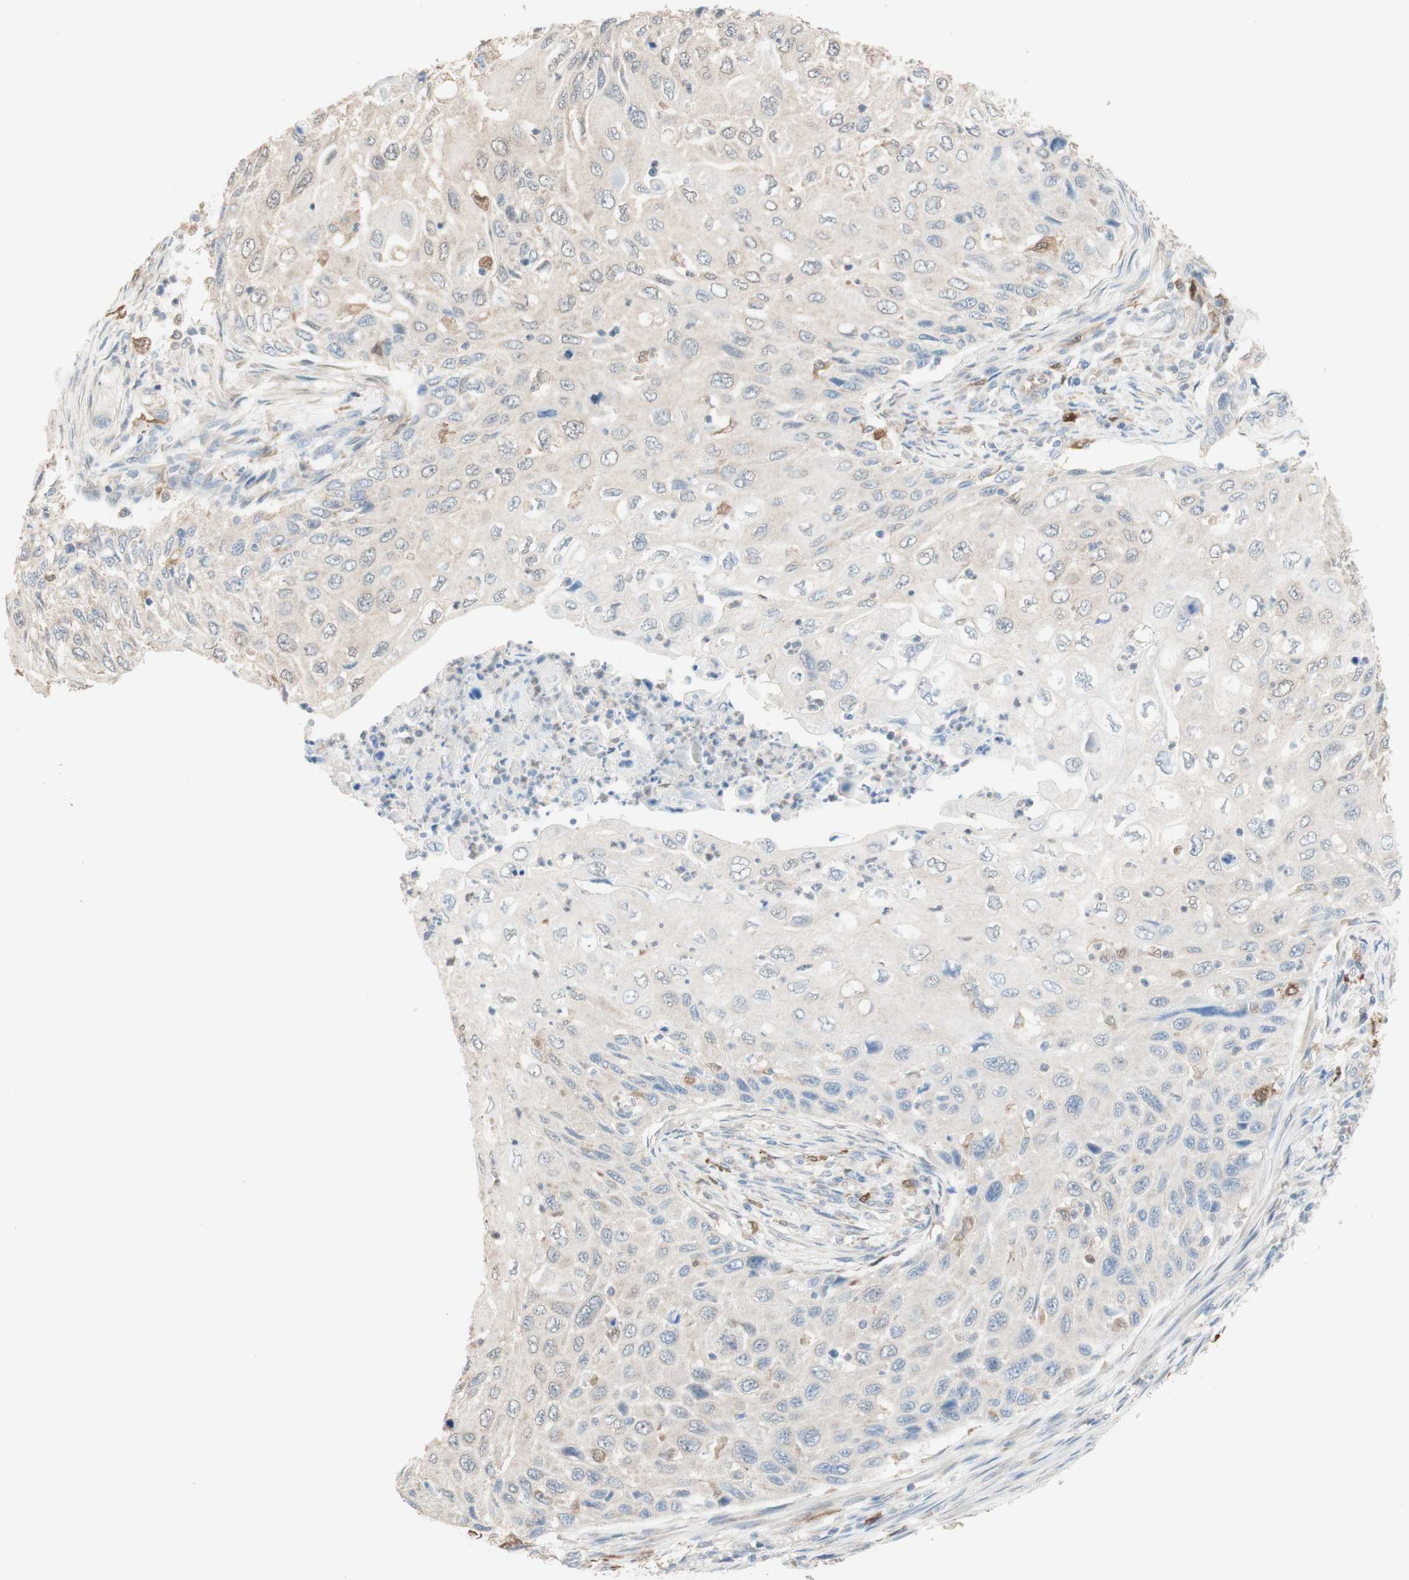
{"staining": {"intensity": "weak", "quantity": "<25%", "location": "nuclear"}, "tissue": "cervical cancer", "cell_type": "Tumor cells", "image_type": "cancer", "snomed": [{"axis": "morphology", "description": "Squamous cell carcinoma, NOS"}, {"axis": "topography", "description": "Cervix"}], "caption": "A high-resolution photomicrograph shows immunohistochemistry staining of squamous cell carcinoma (cervical), which shows no significant positivity in tumor cells.", "gene": "COMT", "patient": {"sex": "female", "age": 70}}